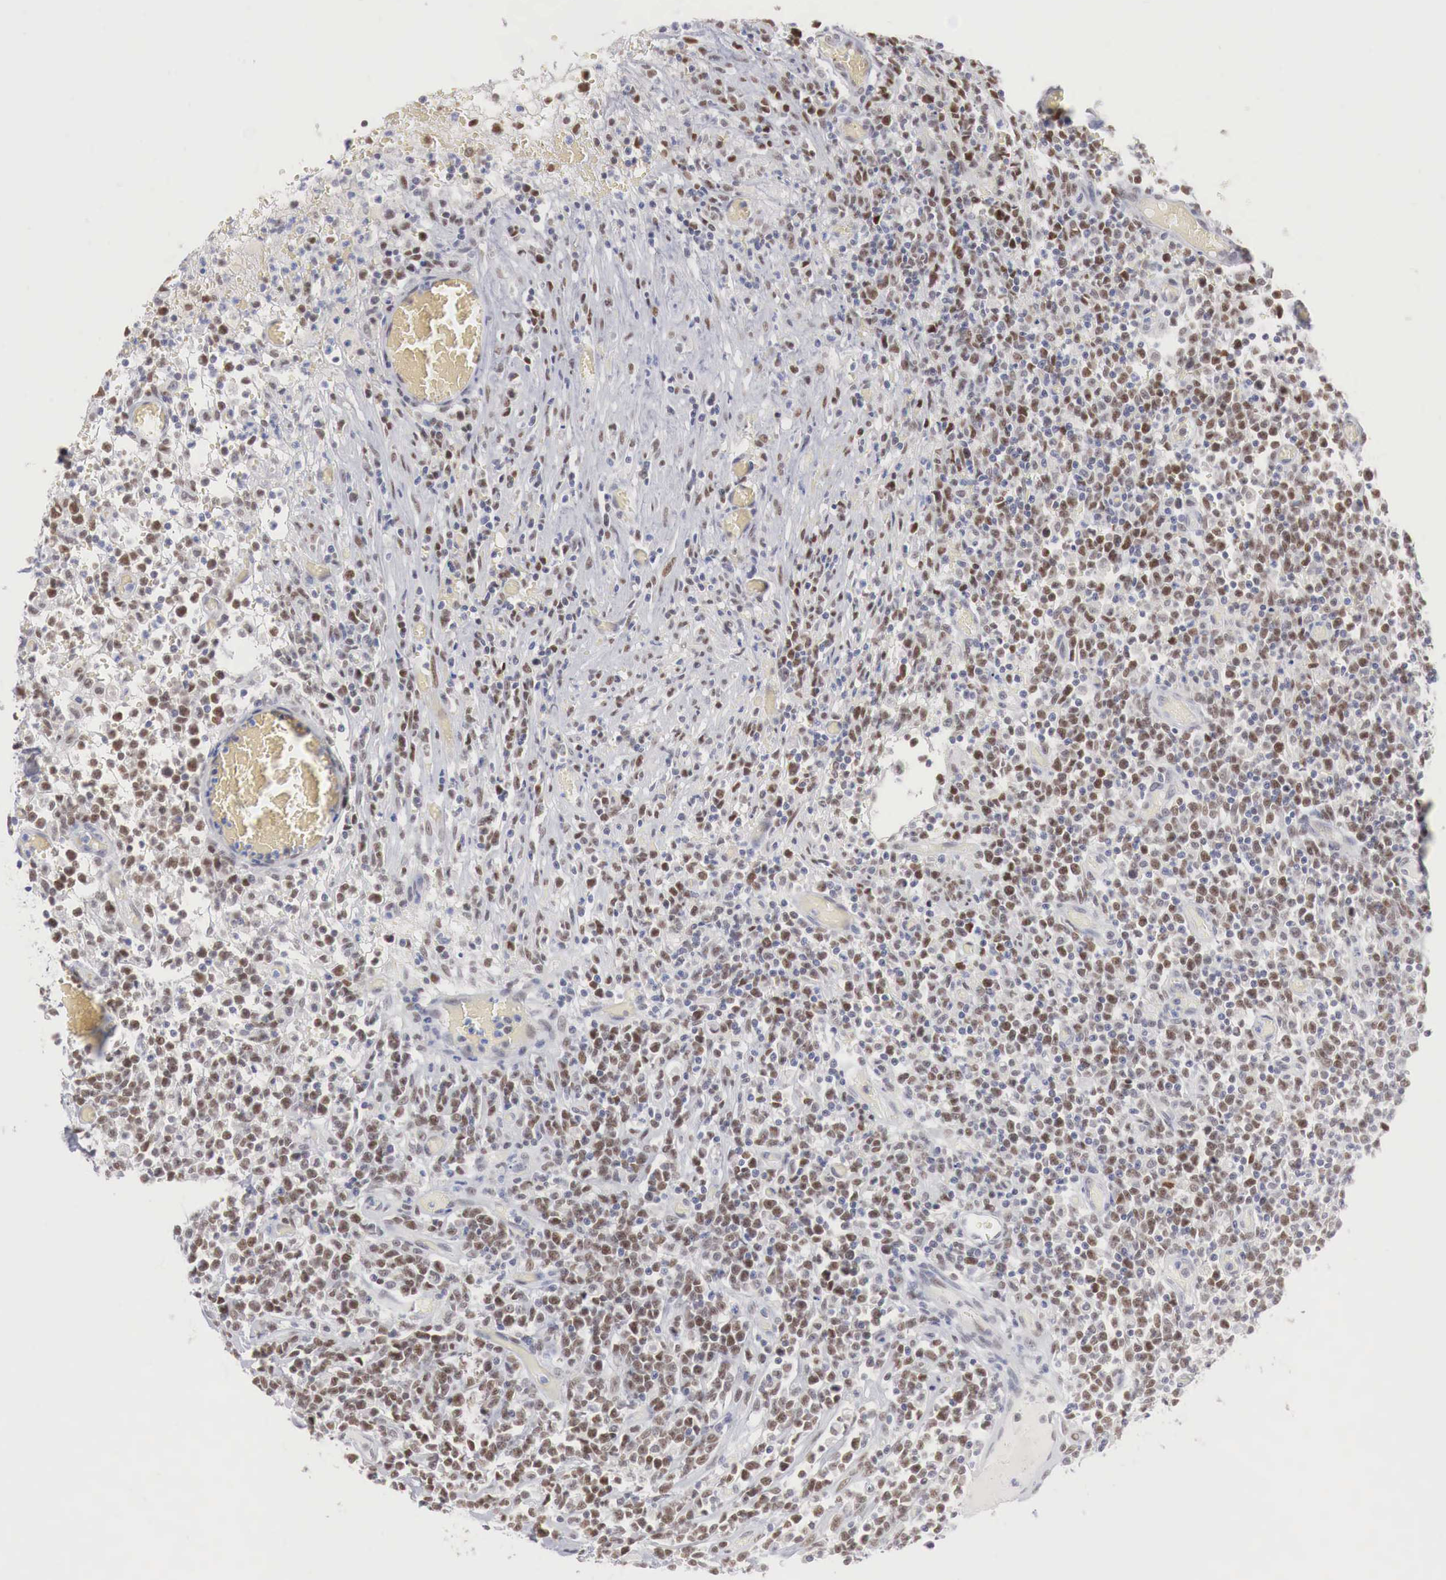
{"staining": {"intensity": "moderate", "quantity": "25%-75%", "location": "nuclear"}, "tissue": "lymphoma", "cell_type": "Tumor cells", "image_type": "cancer", "snomed": [{"axis": "morphology", "description": "Malignant lymphoma, non-Hodgkin's type, High grade"}, {"axis": "topography", "description": "Colon"}], "caption": "Immunohistochemistry staining of lymphoma, which exhibits medium levels of moderate nuclear expression in about 25%-75% of tumor cells indicating moderate nuclear protein staining. The staining was performed using DAB (3,3'-diaminobenzidine) (brown) for protein detection and nuclei were counterstained in hematoxylin (blue).", "gene": "FOXP2", "patient": {"sex": "male", "age": 82}}